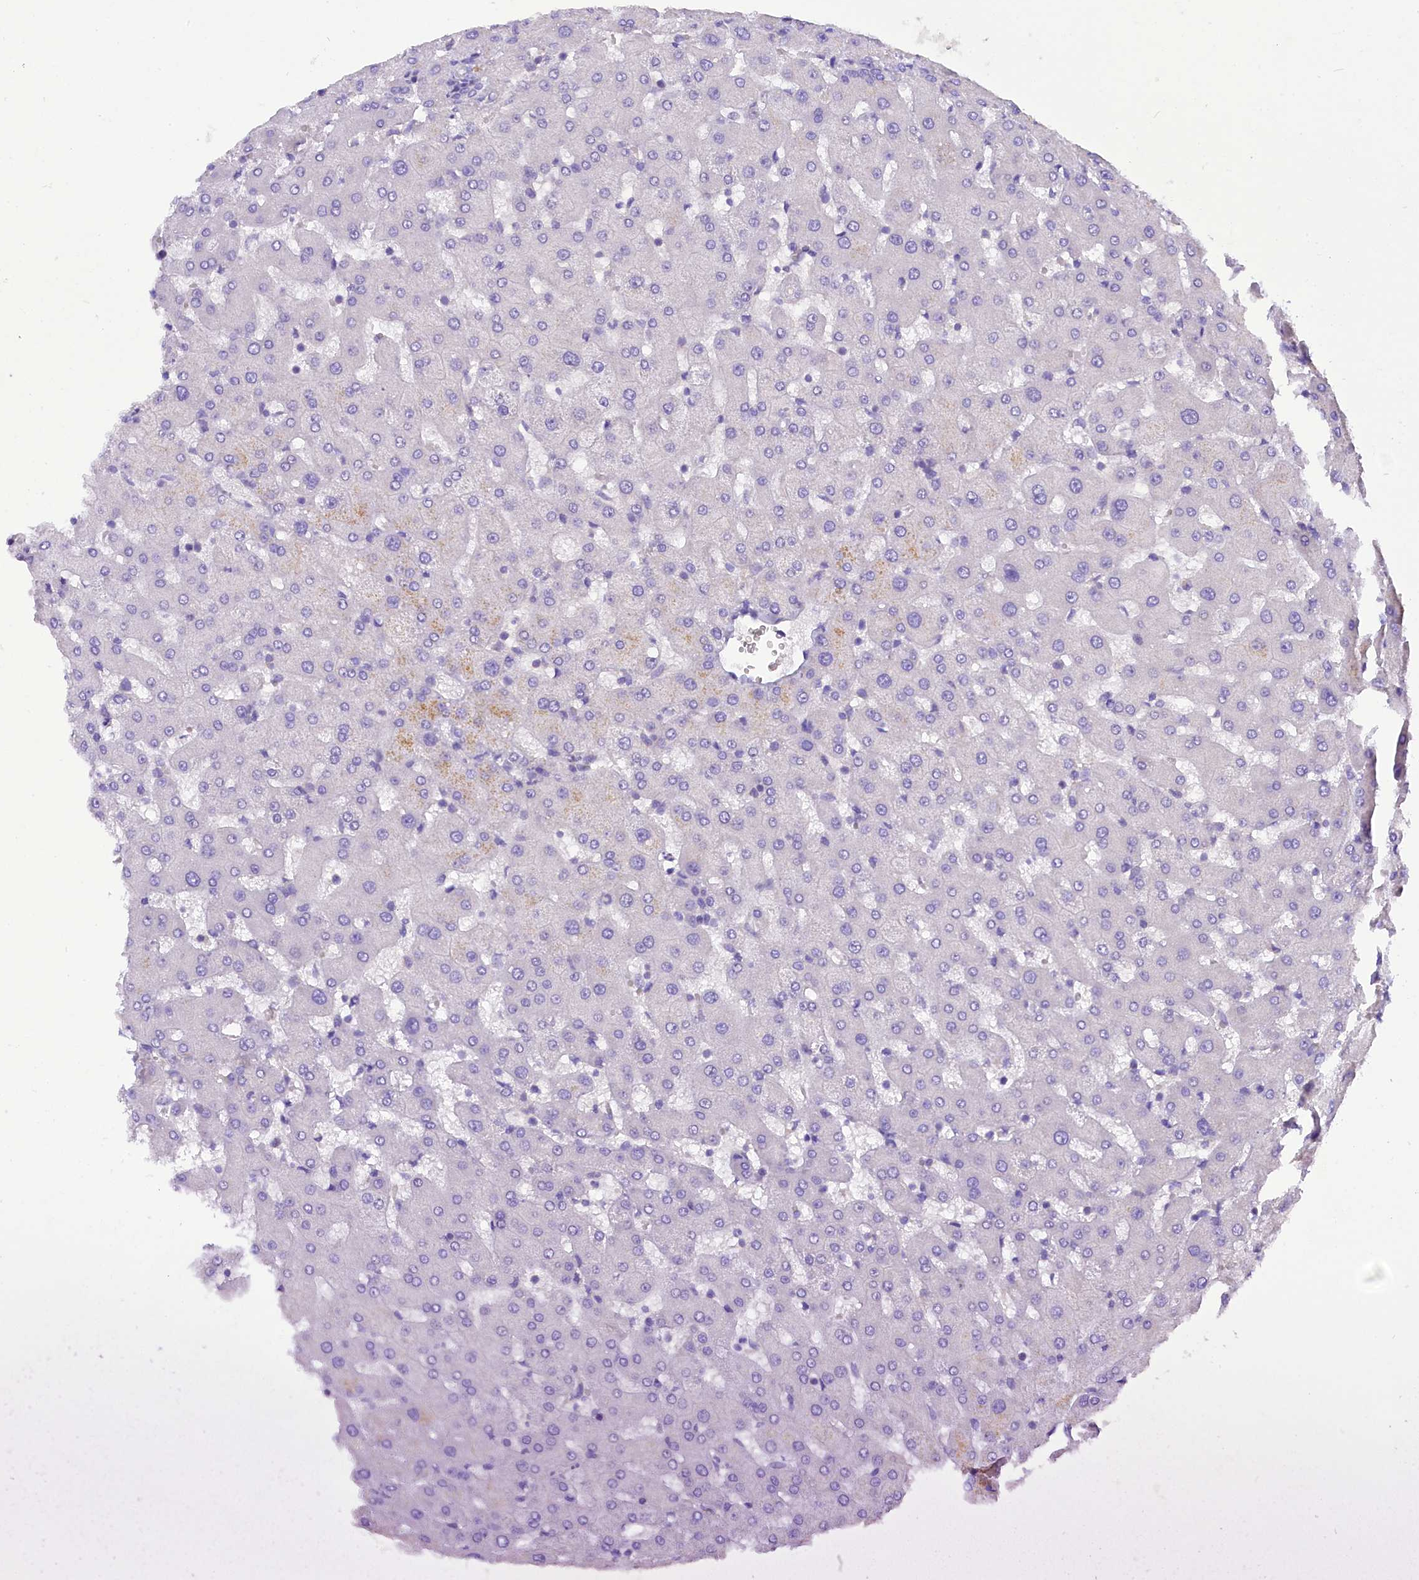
{"staining": {"intensity": "negative", "quantity": "none", "location": "none"}, "tissue": "liver", "cell_type": "Cholangiocytes", "image_type": "normal", "snomed": [{"axis": "morphology", "description": "Normal tissue, NOS"}, {"axis": "topography", "description": "Liver"}], "caption": "The micrograph shows no staining of cholangiocytes in benign liver. (DAB immunohistochemistry visualized using brightfield microscopy, high magnification).", "gene": "AP3B2", "patient": {"sex": "female", "age": 63}}